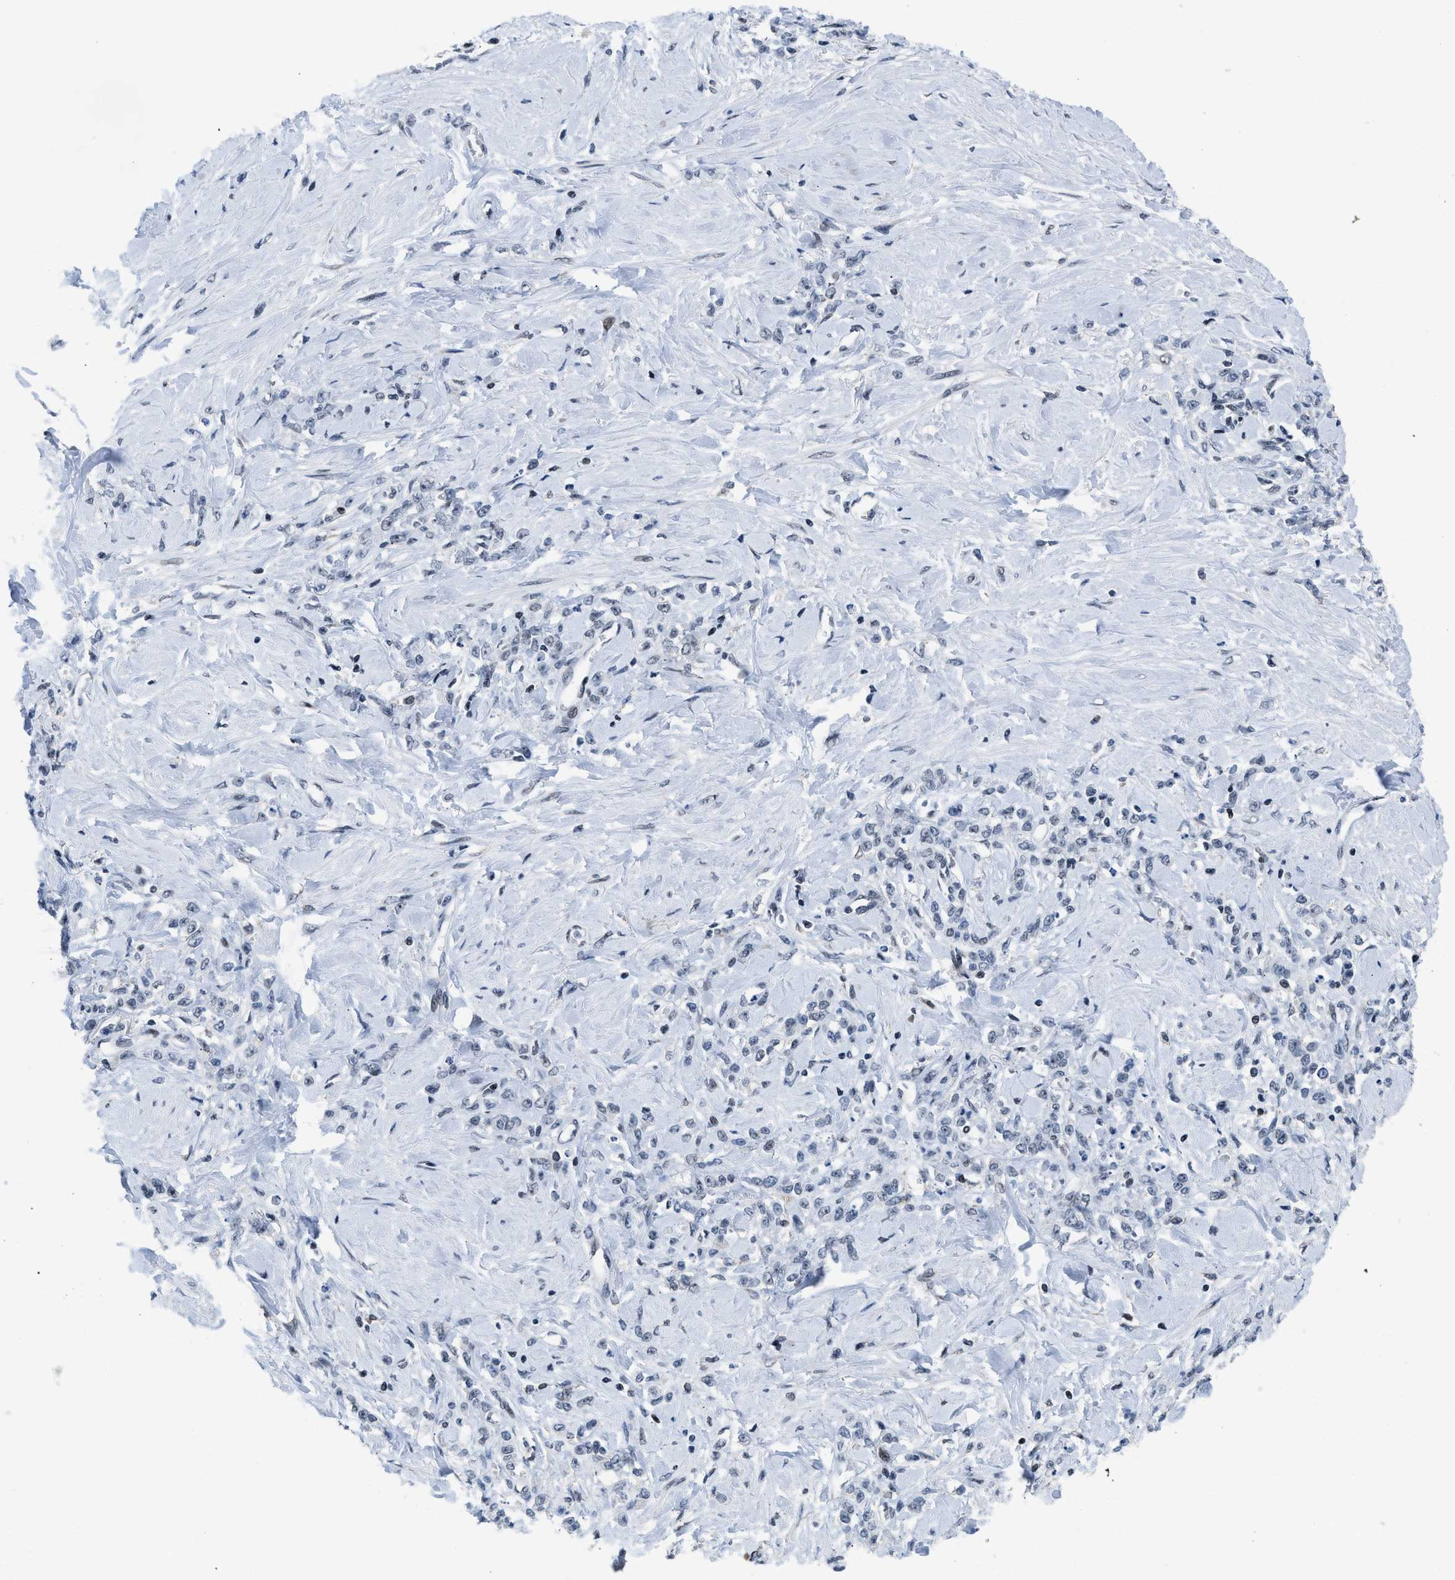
{"staining": {"intensity": "negative", "quantity": "none", "location": "none"}, "tissue": "stomach cancer", "cell_type": "Tumor cells", "image_type": "cancer", "snomed": [{"axis": "morphology", "description": "Adenocarcinoma, NOS"}, {"axis": "topography", "description": "Stomach"}], "caption": "High power microscopy micrograph of an IHC photomicrograph of stomach cancer, revealing no significant staining in tumor cells.", "gene": "TERF2IP", "patient": {"sex": "male", "age": 82}}